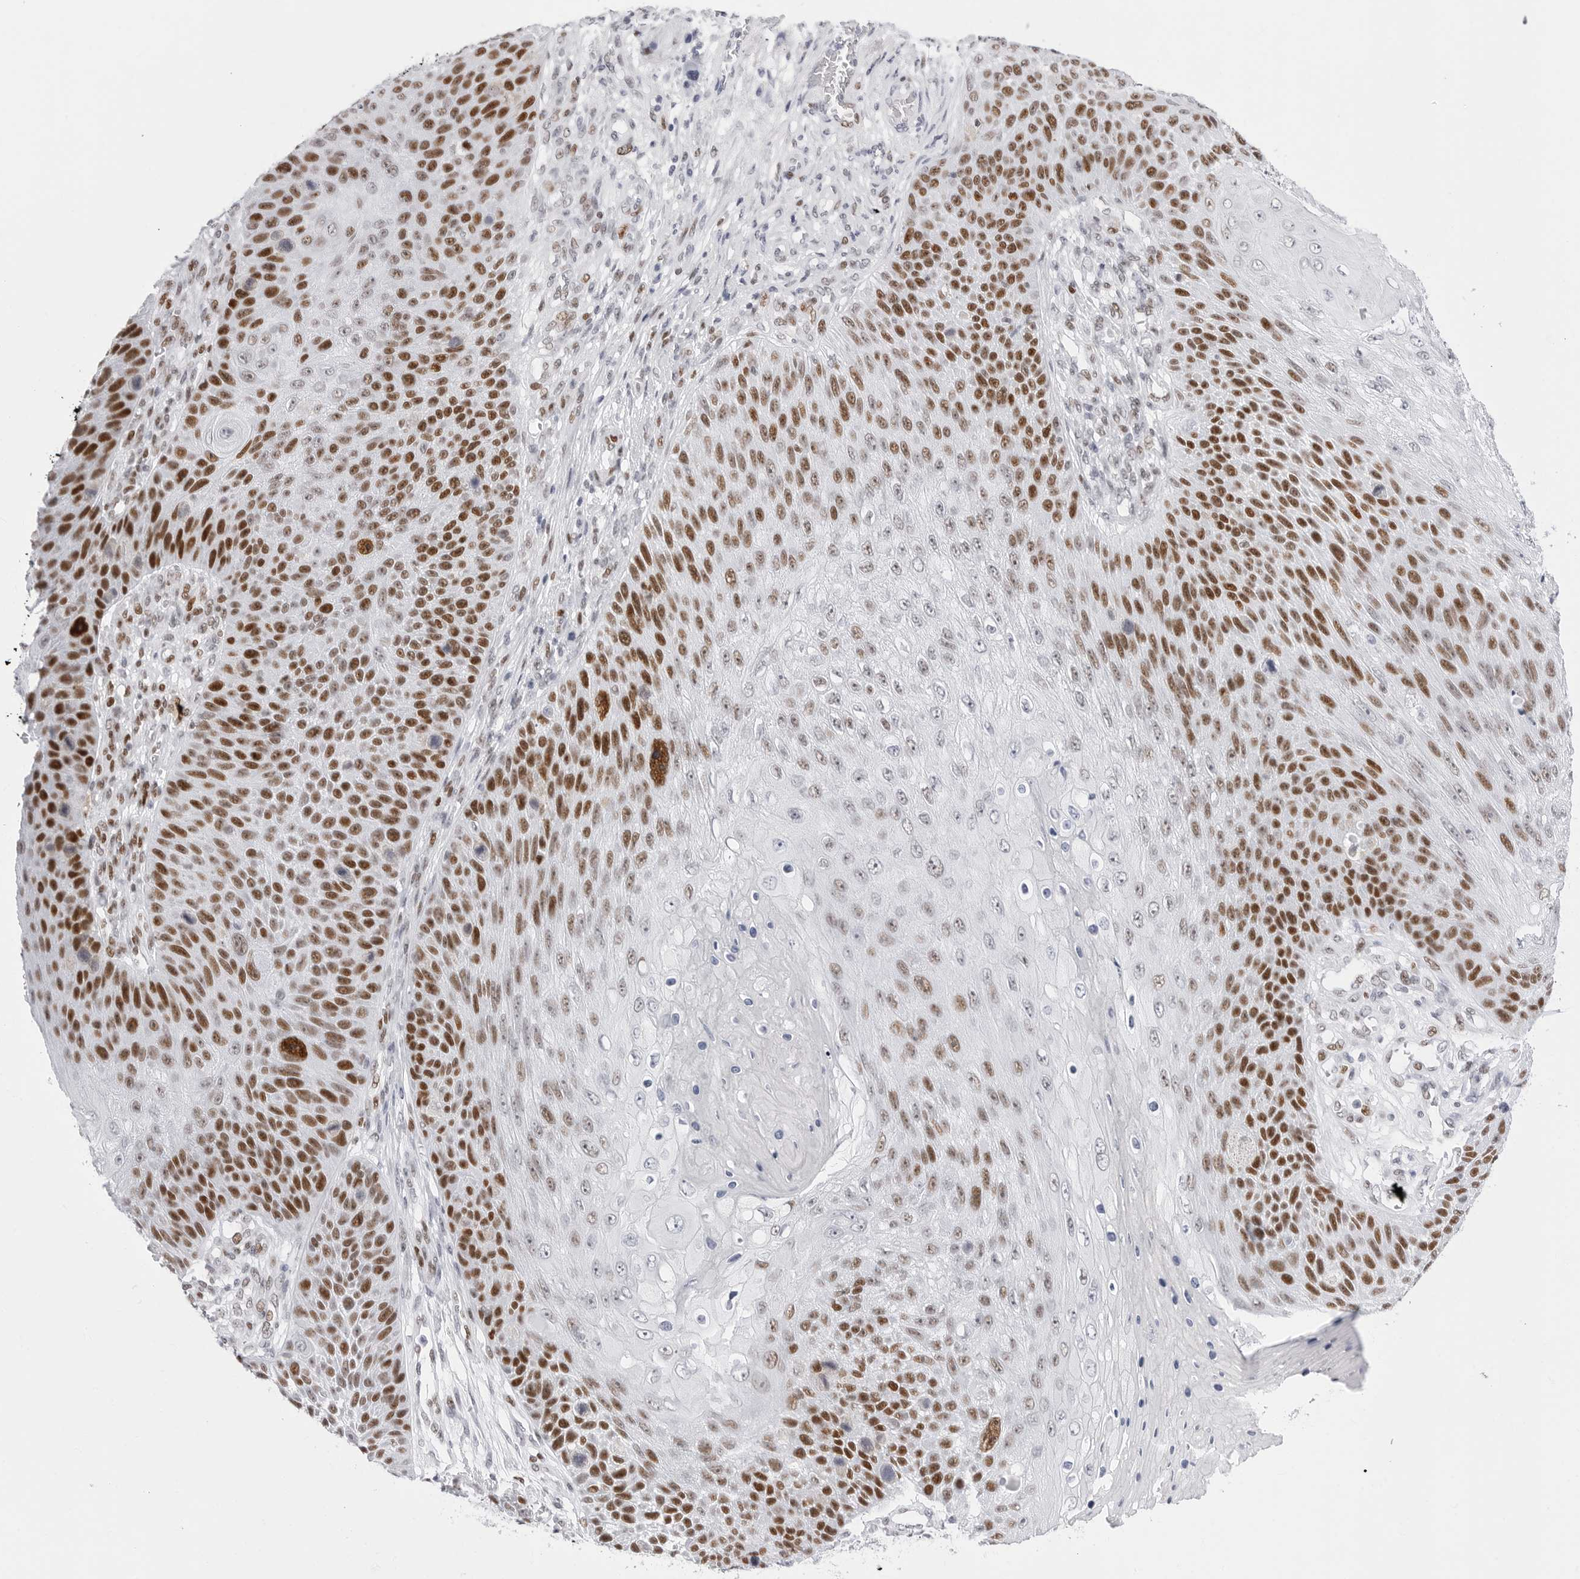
{"staining": {"intensity": "strong", "quantity": ">75%", "location": "nuclear"}, "tissue": "skin cancer", "cell_type": "Tumor cells", "image_type": "cancer", "snomed": [{"axis": "morphology", "description": "Squamous cell carcinoma, NOS"}, {"axis": "topography", "description": "Skin"}], "caption": "Tumor cells display high levels of strong nuclear staining in approximately >75% of cells in human squamous cell carcinoma (skin).", "gene": "NASP", "patient": {"sex": "female", "age": 88}}